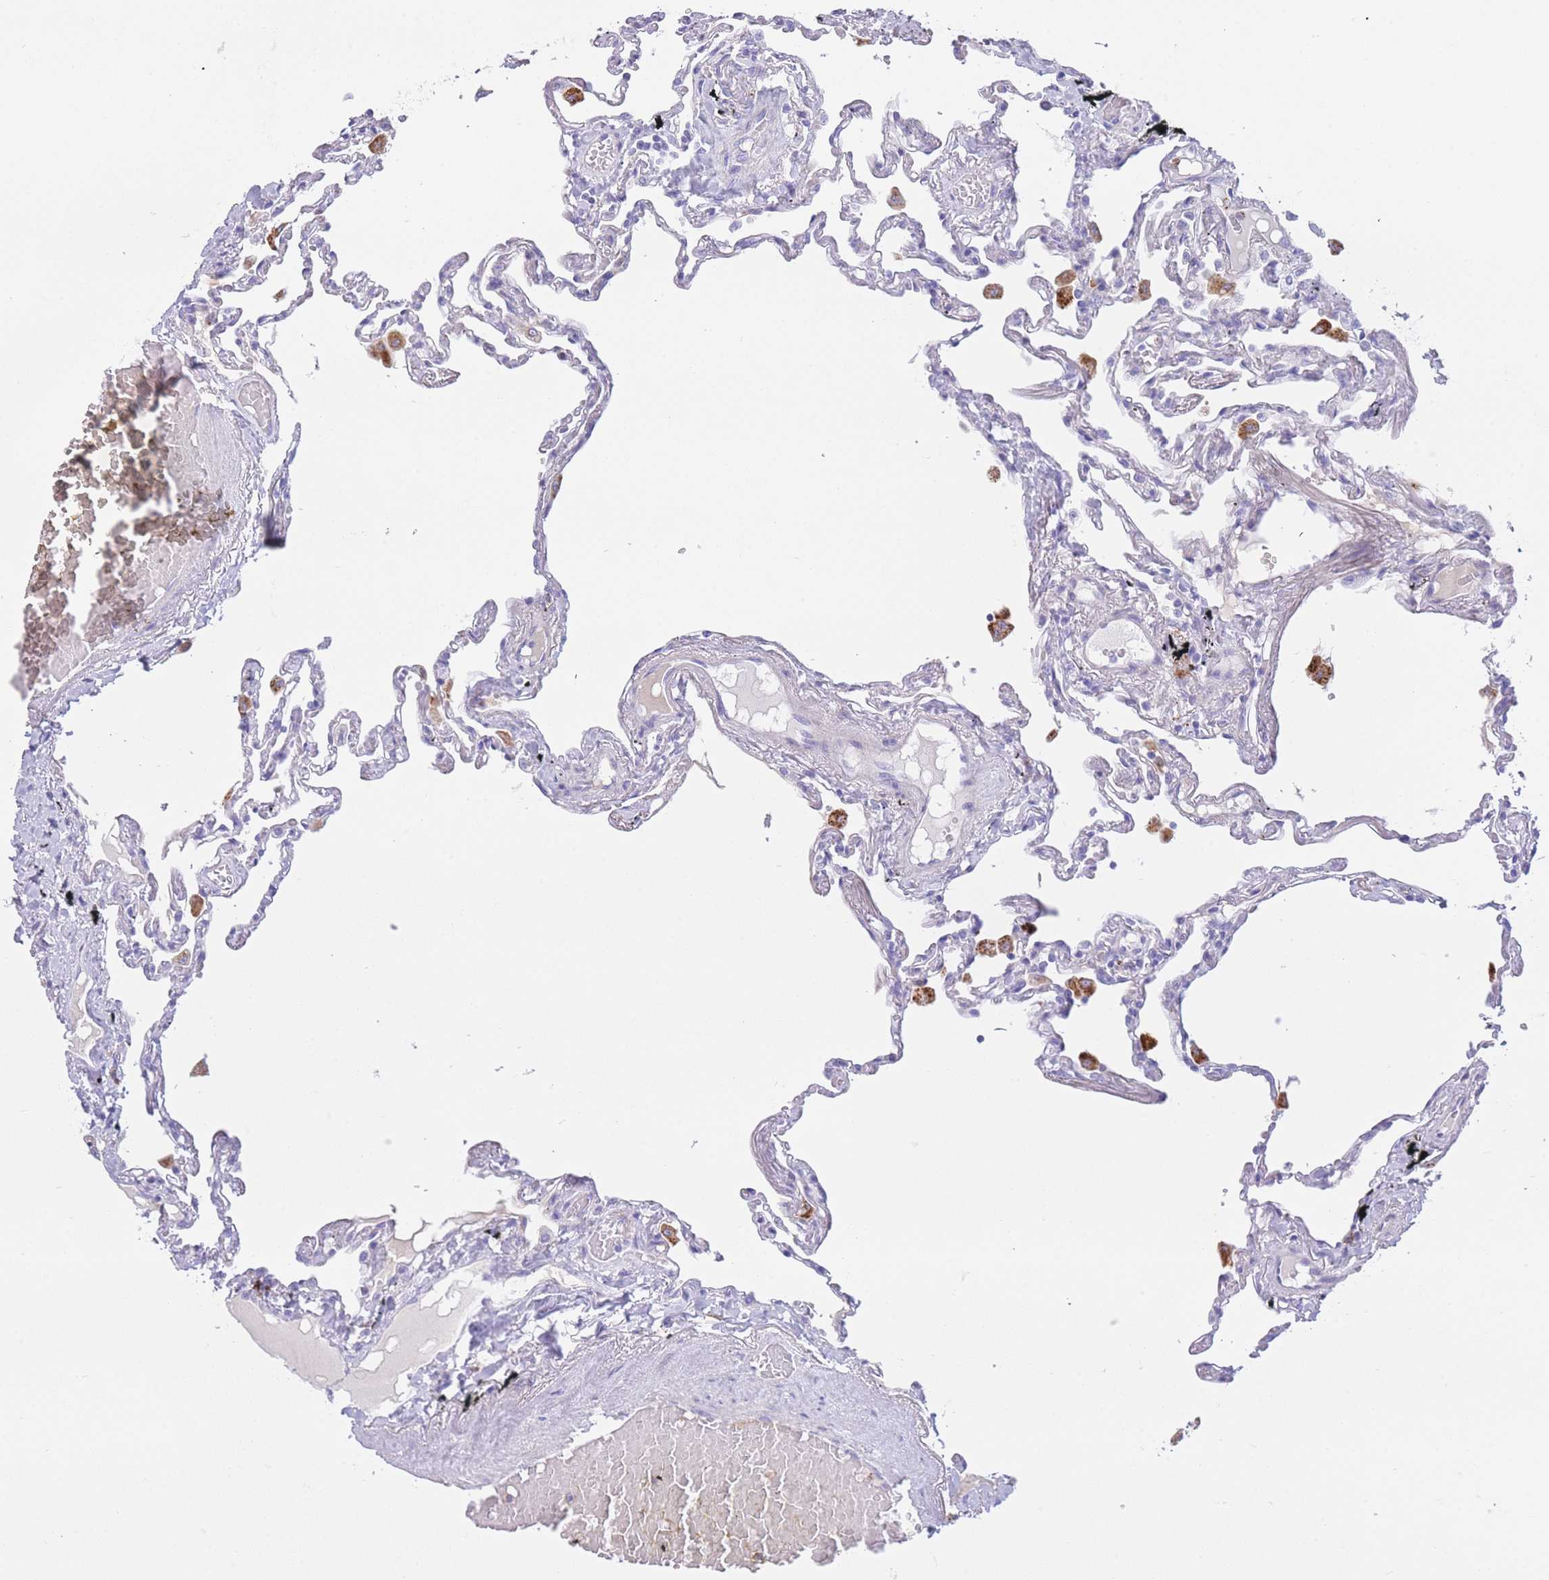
{"staining": {"intensity": "negative", "quantity": "none", "location": "none"}, "tissue": "lung", "cell_type": "Alveolar cells", "image_type": "normal", "snomed": [{"axis": "morphology", "description": "Normal tissue, NOS"}, {"axis": "topography", "description": "Lung"}], "caption": "An image of human lung is negative for staining in alveolar cells. The staining was performed using DAB (3,3'-diaminobenzidine) to visualize the protein expression in brown, while the nuclei were stained in blue with hematoxylin (Magnification: 20x).", "gene": "PLBD1", "patient": {"sex": "female", "age": 67}}